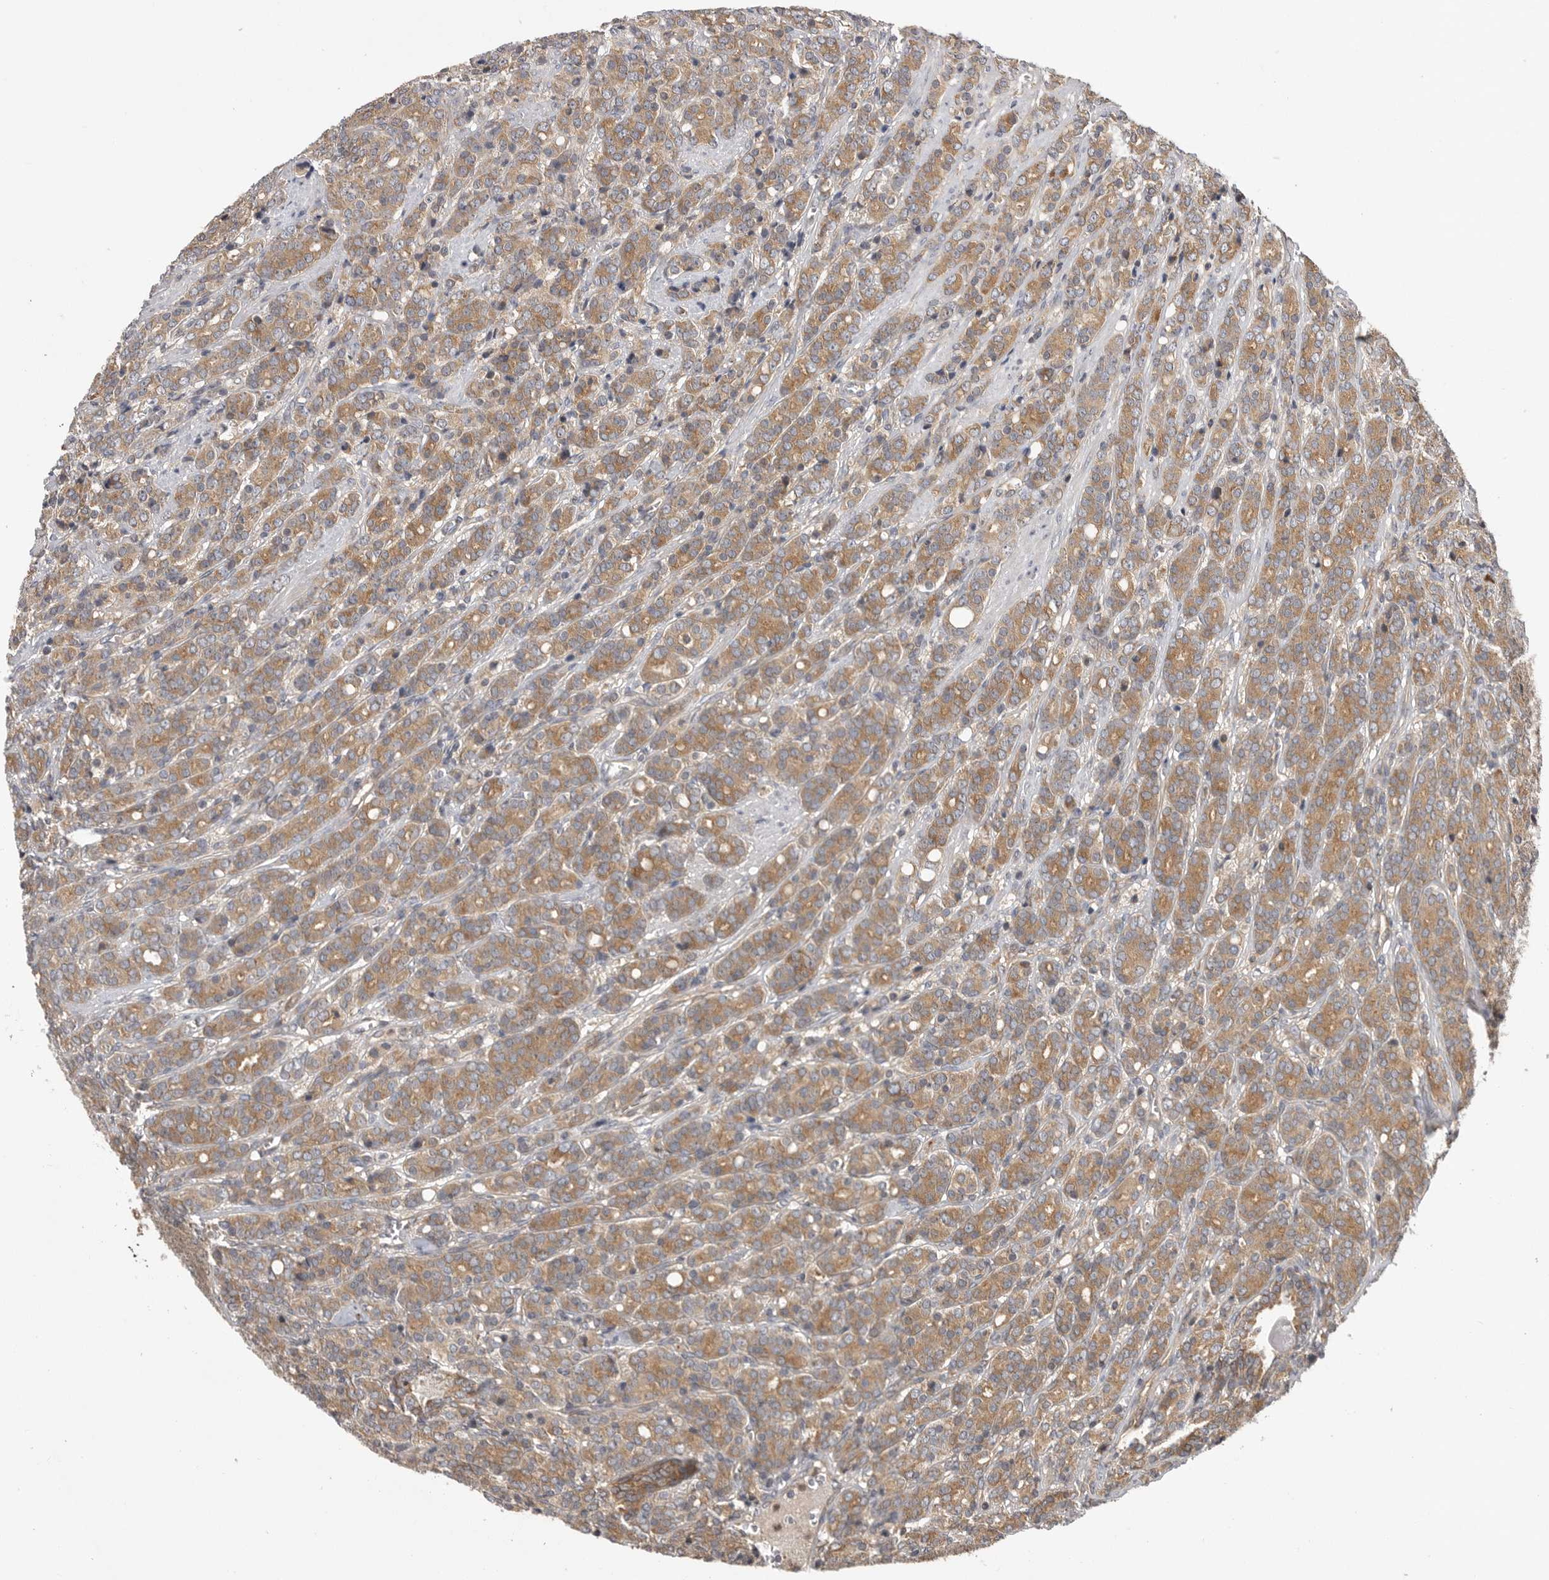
{"staining": {"intensity": "moderate", "quantity": ">75%", "location": "cytoplasmic/membranous"}, "tissue": "prostate cancer", "cell_type": "Tumor cells", "image_type": "cancer", "snomed": [{"axis": "morphology", "description": "Adenocarcinoma, High grade"}, {"axis": "topography", "description": "Prostate"}], "caption": "Prostate cancer (adenocarcinoma (high-grade)) tissue reveals moderate cytoplasmic/membranous positivity in approximately >75% of tumor cells The staining was performed using DAB (3,3'-diaminobenzidine) to visualize the protein expression in brown, while the nuclei were stained in blue with hematoxylin (Magnification: 20x).", "gene": "OXR1", "patient": {"sex": "male", "age": 62}}